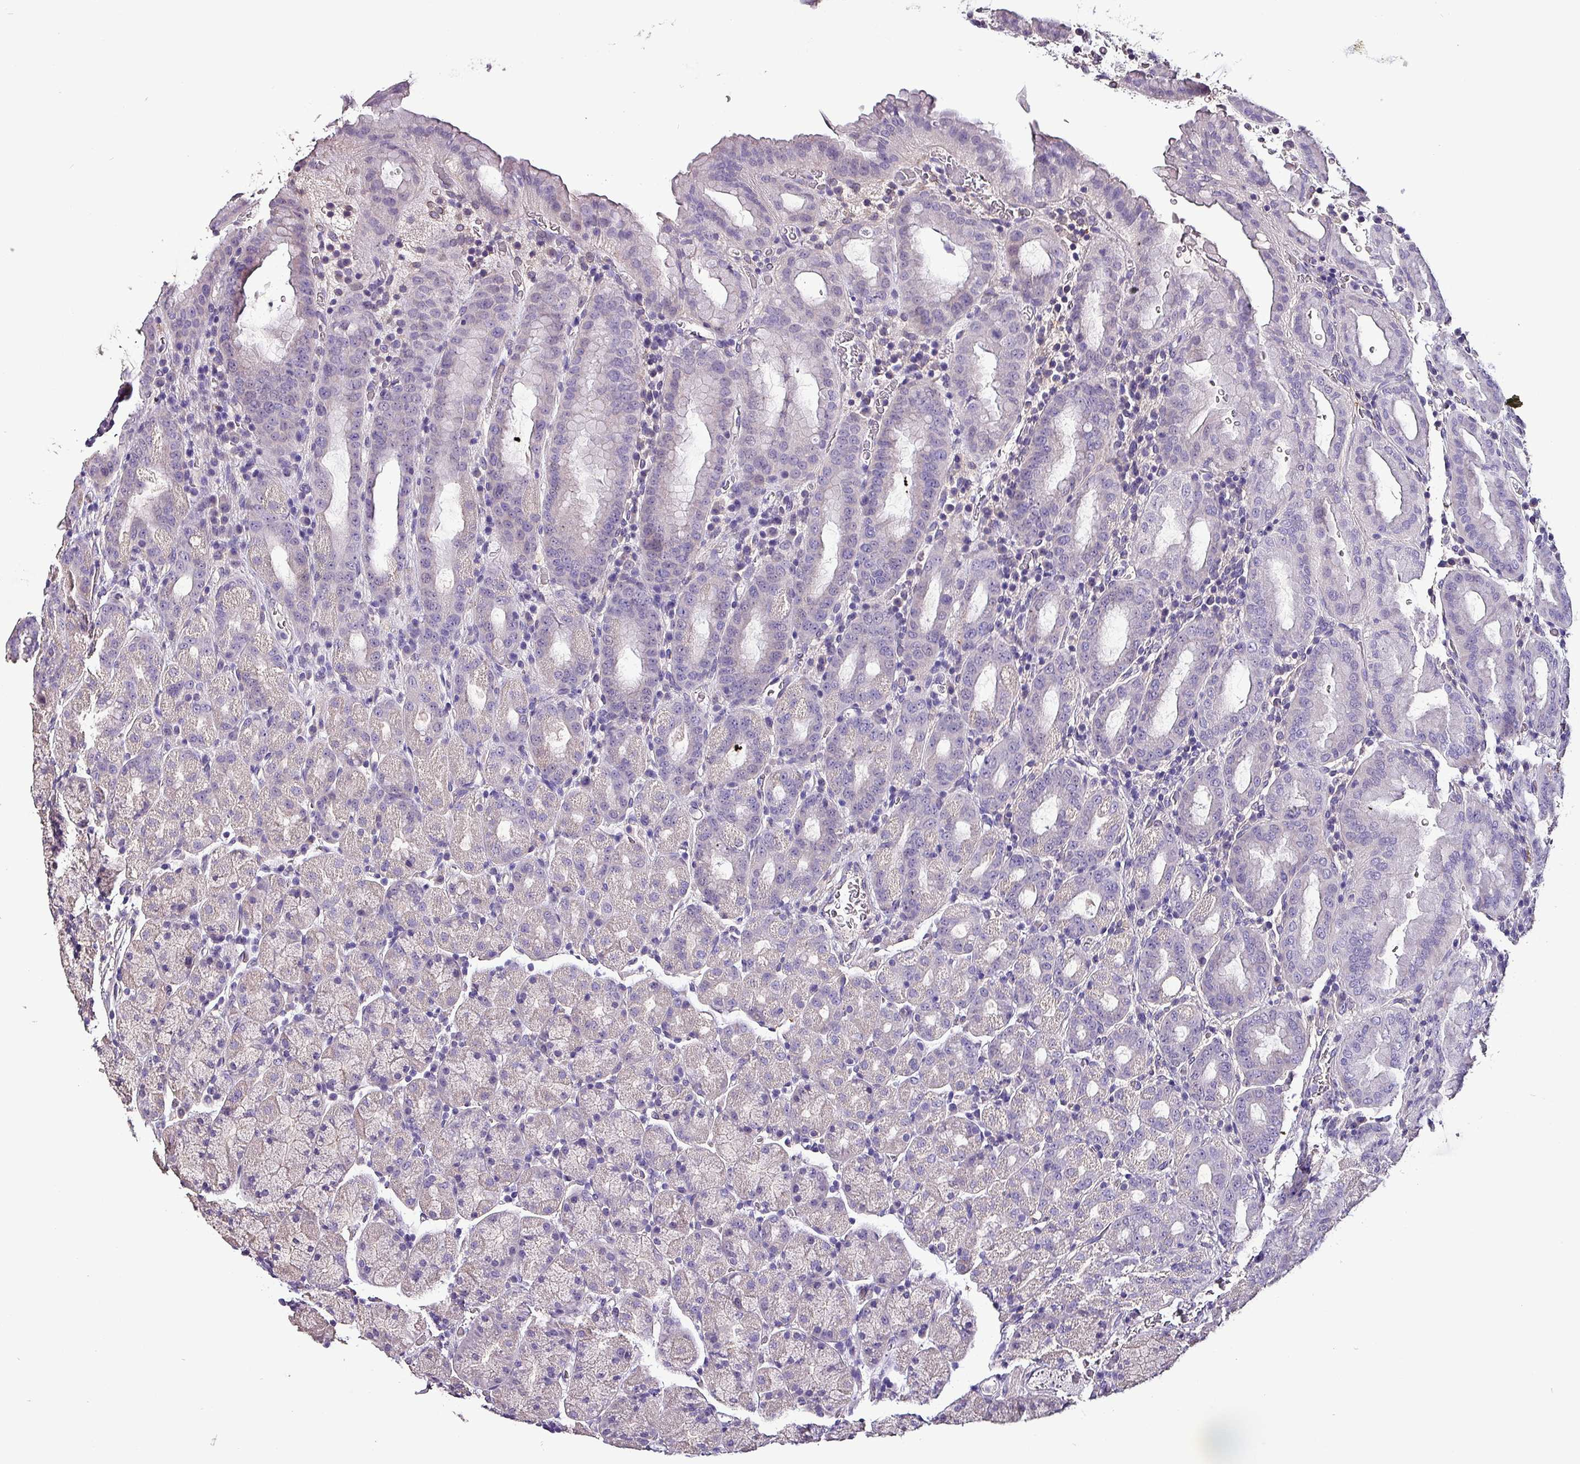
{"staining": {"intensity": "negative", "quantity": "none", "location": "none"}, "tissue": "stomach", "cell_type": "Glandular cells", "image_type": "normal", "snomed": [{"axis": "morphology", "description": "Normal tissue, NOS"}, {"axis": "topography", "description": "Stomach, upper"}, {"axis": "topography", "description": "Stomach, lower"}, {"axis": "topography", "description": "Small intestine"}], "caption": "Immunohistochemistry image of normal stomach: human stomach stained with DAB exhibits no significant protein expression in glandular cells.", "gene": "HTRA4", "patient": {"sex": "male", "age": 68}}